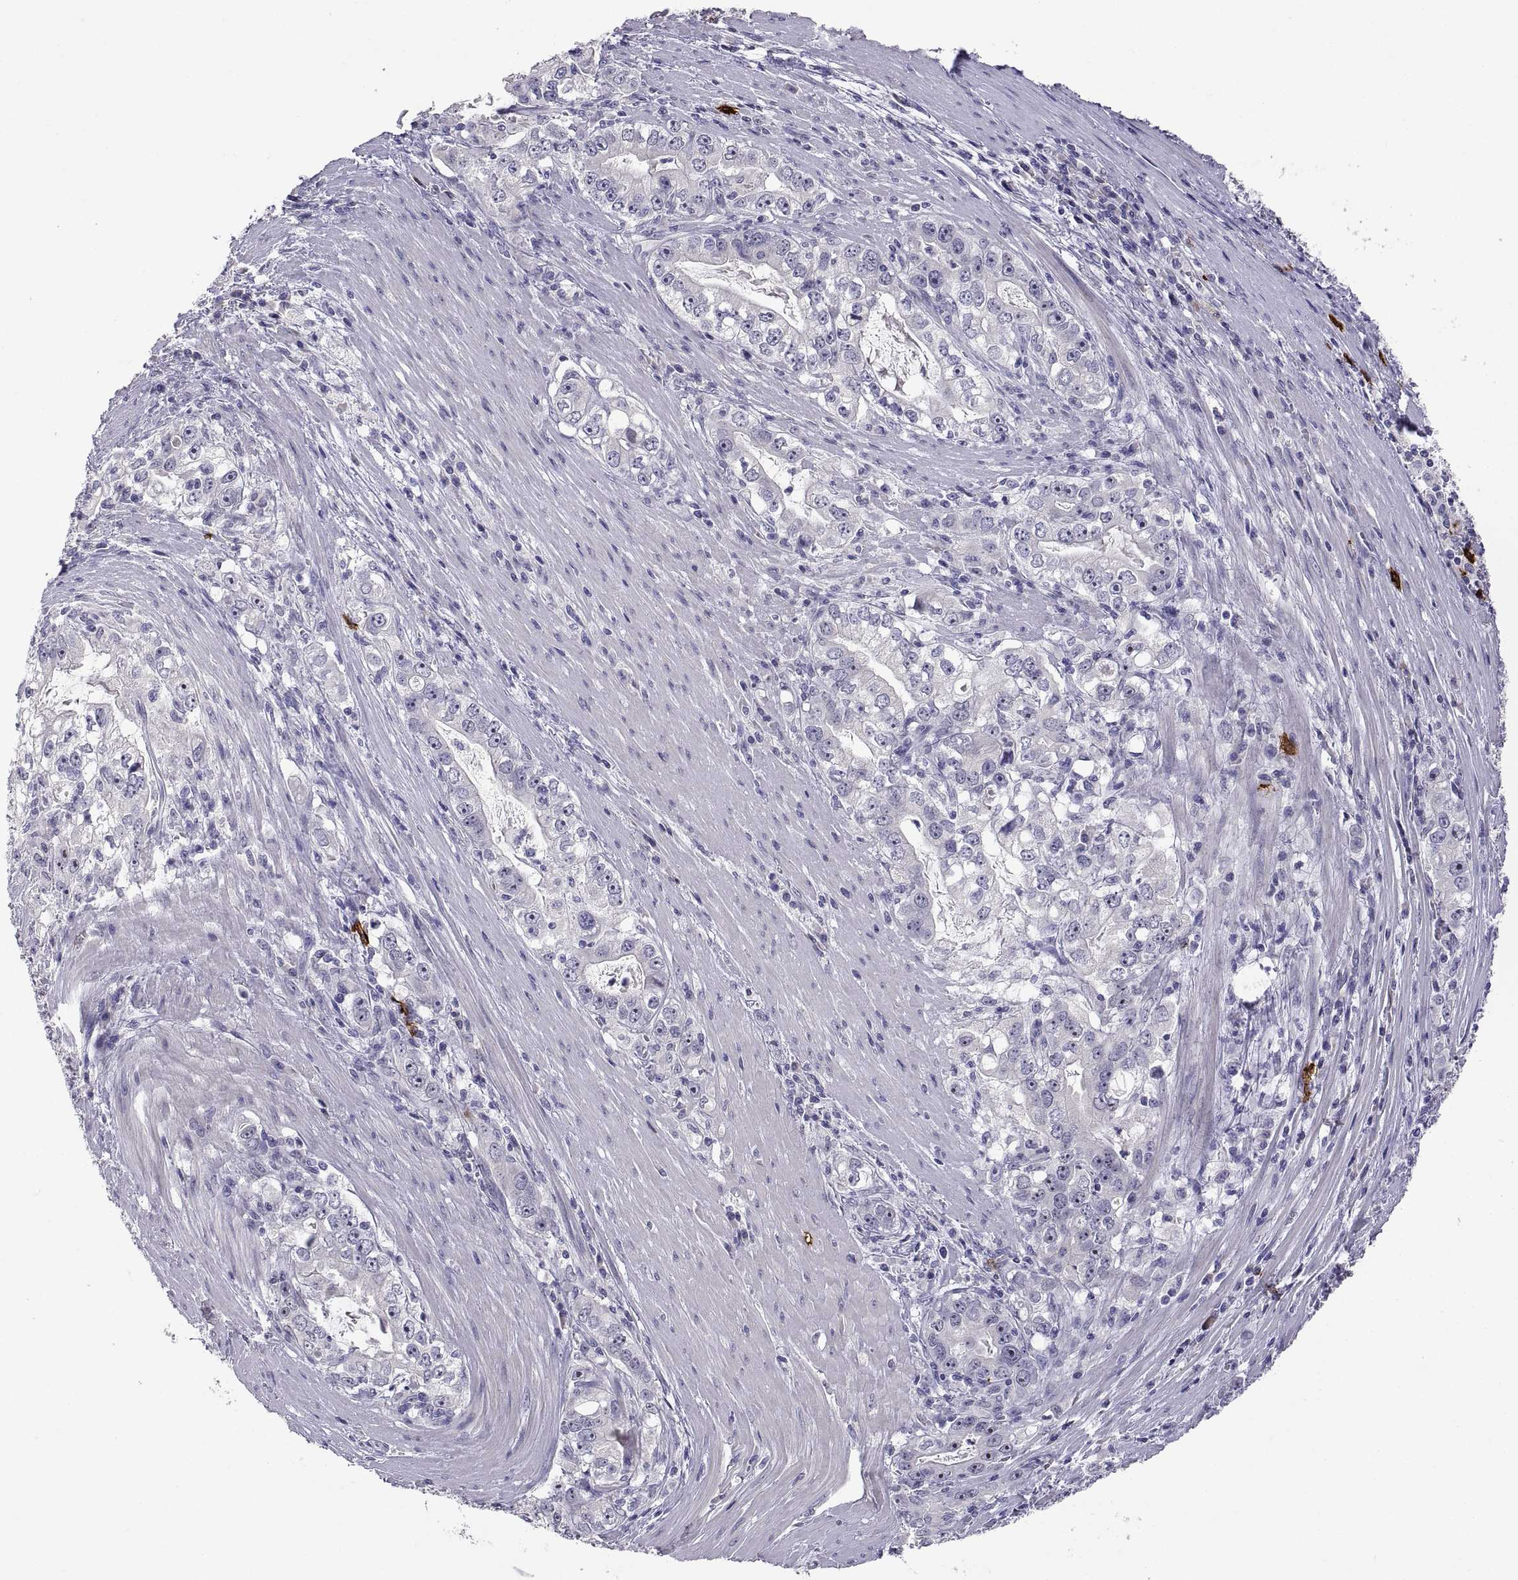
{"staining": {"intensity": "negative", "quantity": "none", "location": "none"}, "tissue": "stomach cancer", "cell_type": "Tumor cells", "image_type": "cancer", "snomed": [{"axis": "morphology", "description": "Adenocarcinoma, NOS"}, {"axis": "topography", "description": "Stomach, lower"}], "caption": "Immunohistochemical staining of human stomach cancer (adenocarcinoma) displays no significant staining in tumor cells. Nuclei are stained in blue.", "gene": "MS4A1", "patient": {"sex": "female", "age": 72}}